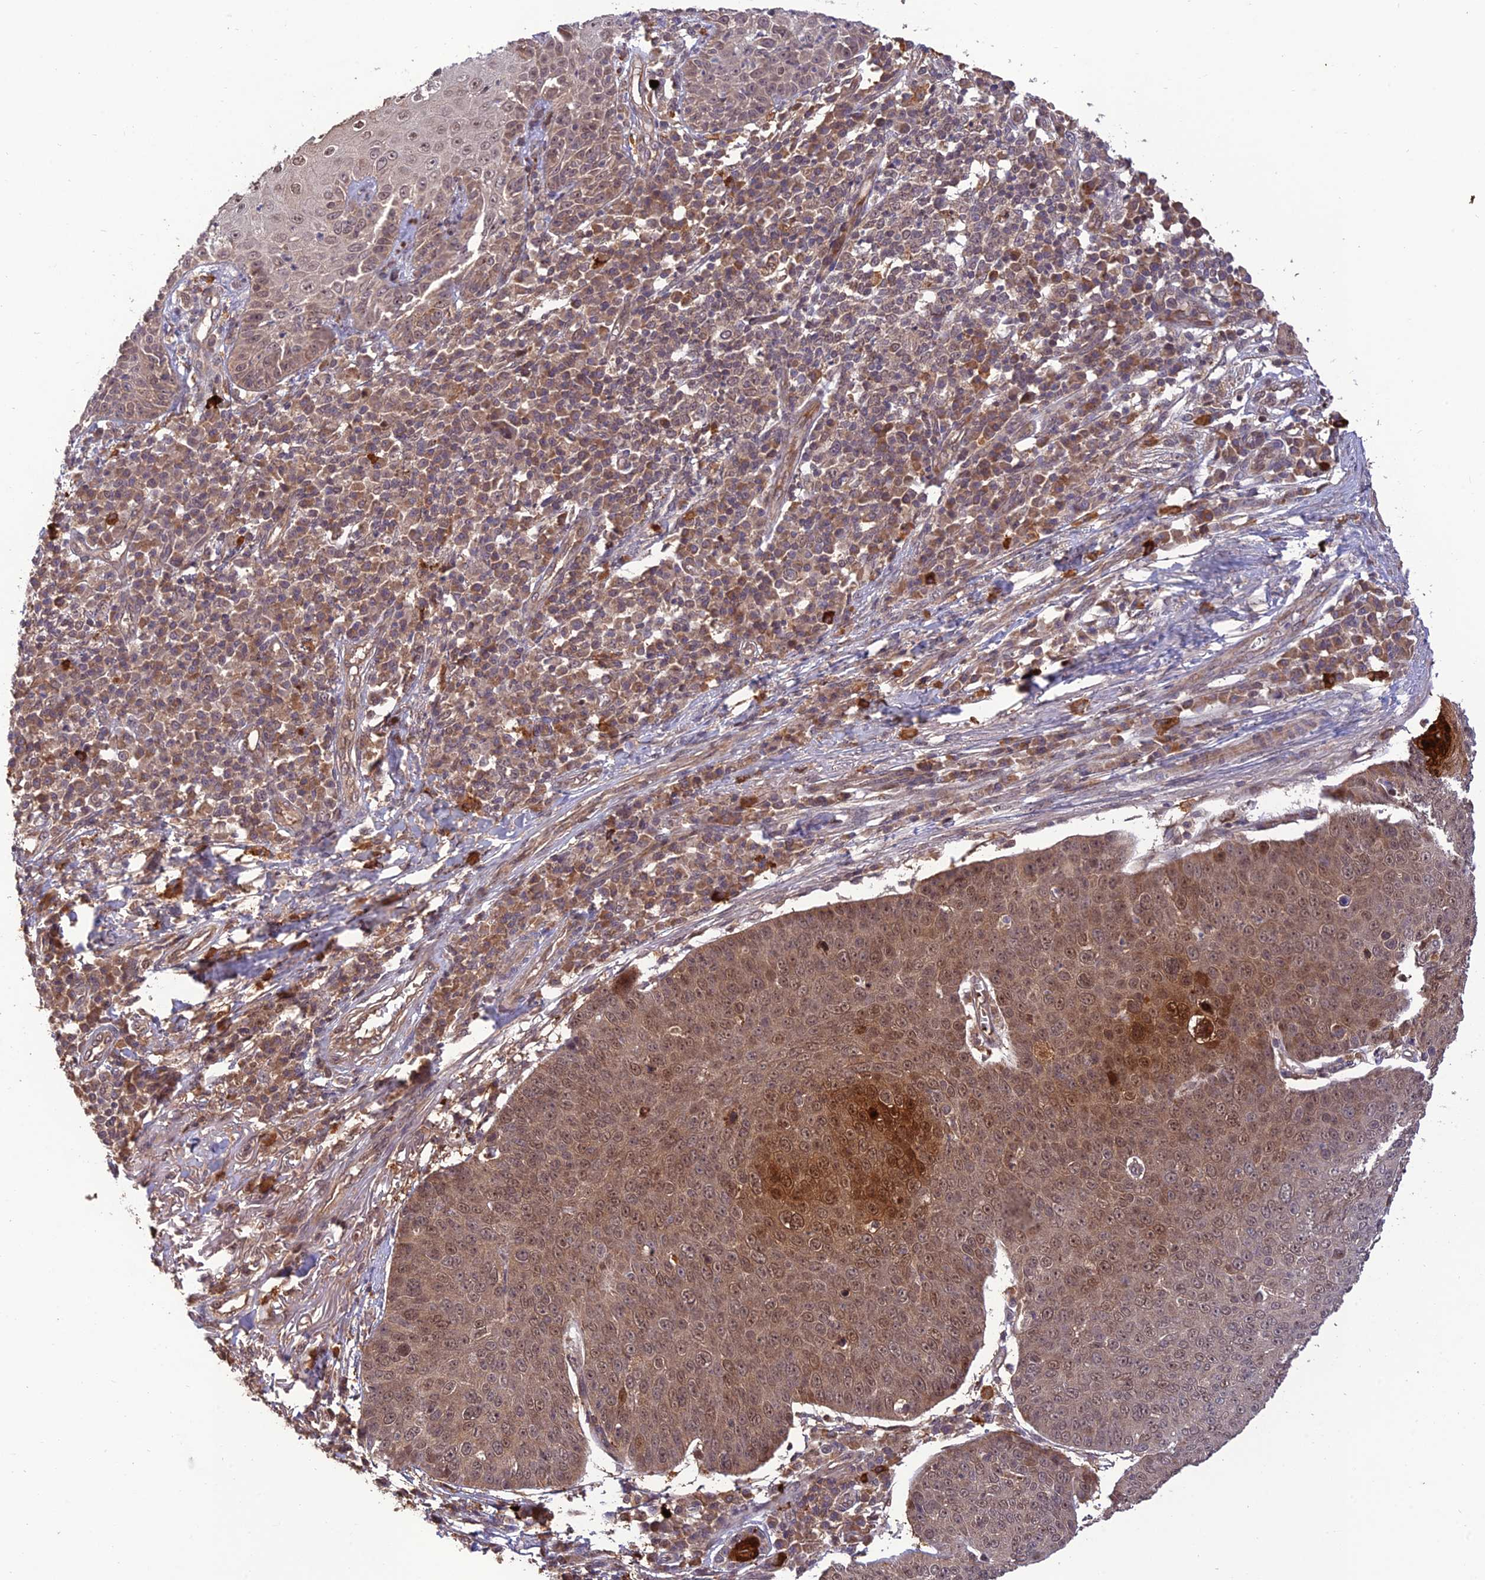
{"staining": {"intensity": "weak", "quantity": ">75%", "location": "nuclear"}, "tissue": "skin cancer", "cell_type": "Tumor cells", "image_type": "cancer", "snomed": [{"axis": "morphology", "description": "Squamous cell carcinoma, NOS"}, {"axis": "topography", "description": "Skin"}], "caption": "Immunohistochemical staining of skin cancer shows low levels of weak nuclear protein staining in approximately >75% of tumor cells. (brown staining indicates protein expression, while blue staining denotes nuclei).", "gene": "REV1", "patient": {"sex": "male", "age": 71}}